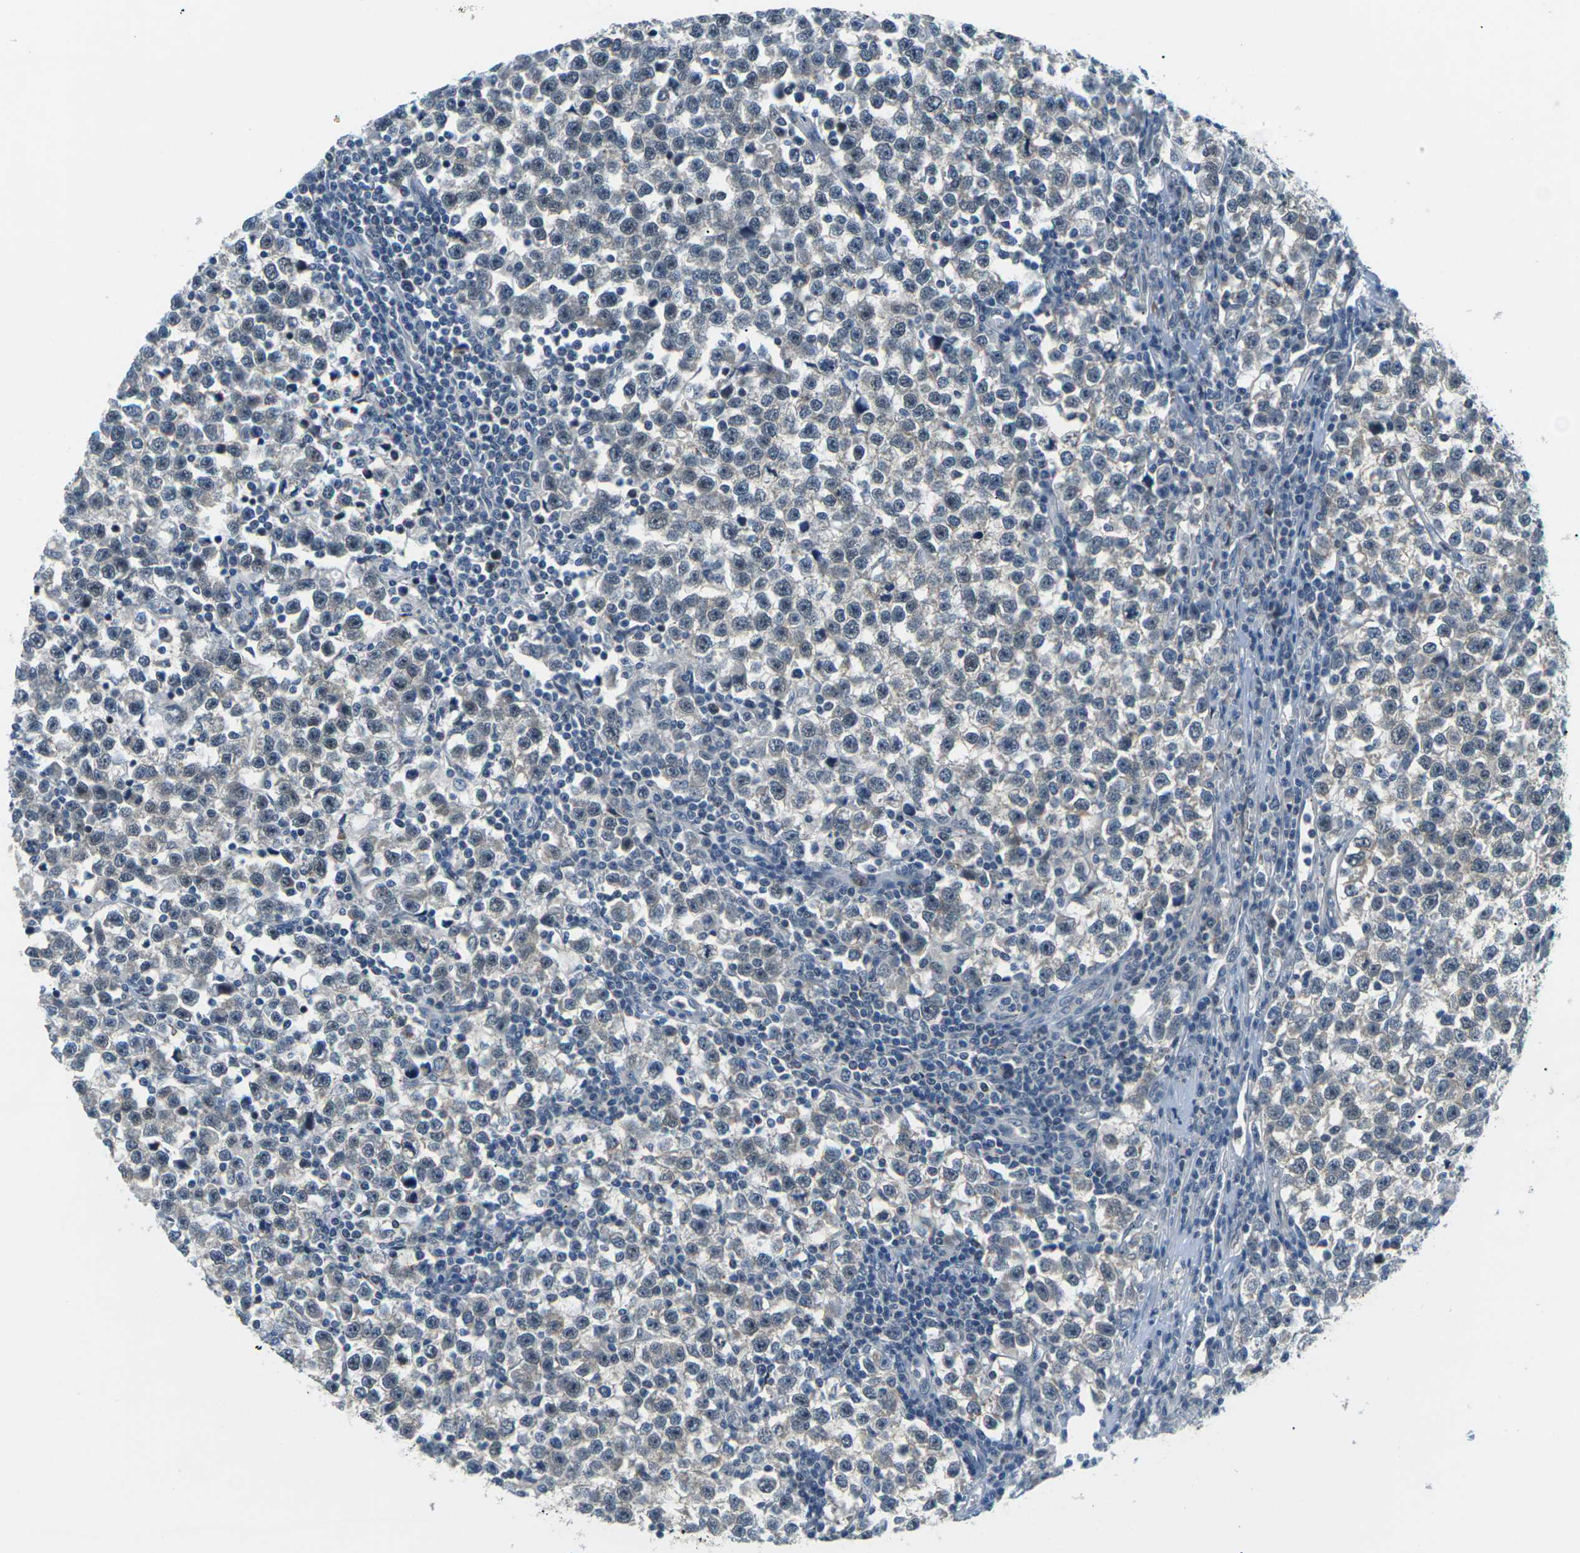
{"staining": {"intensity": "negative", "quantity": "none", "location": "none"}, "tissue": "testis cancer", "cell_type": "Tumor cells", "image_type": "cancer", "snomed": [{"axis": "morphology", "description": "Seminoma, NOS"}, {"axis": "topography", "description": "Testis"}], "caption": "Testis cancer was stained to show a protein in brown. There is no significant positivity in tumor cells.", "gene": "SLC13A3", "patient": {"sex": "male", "age": 43}}